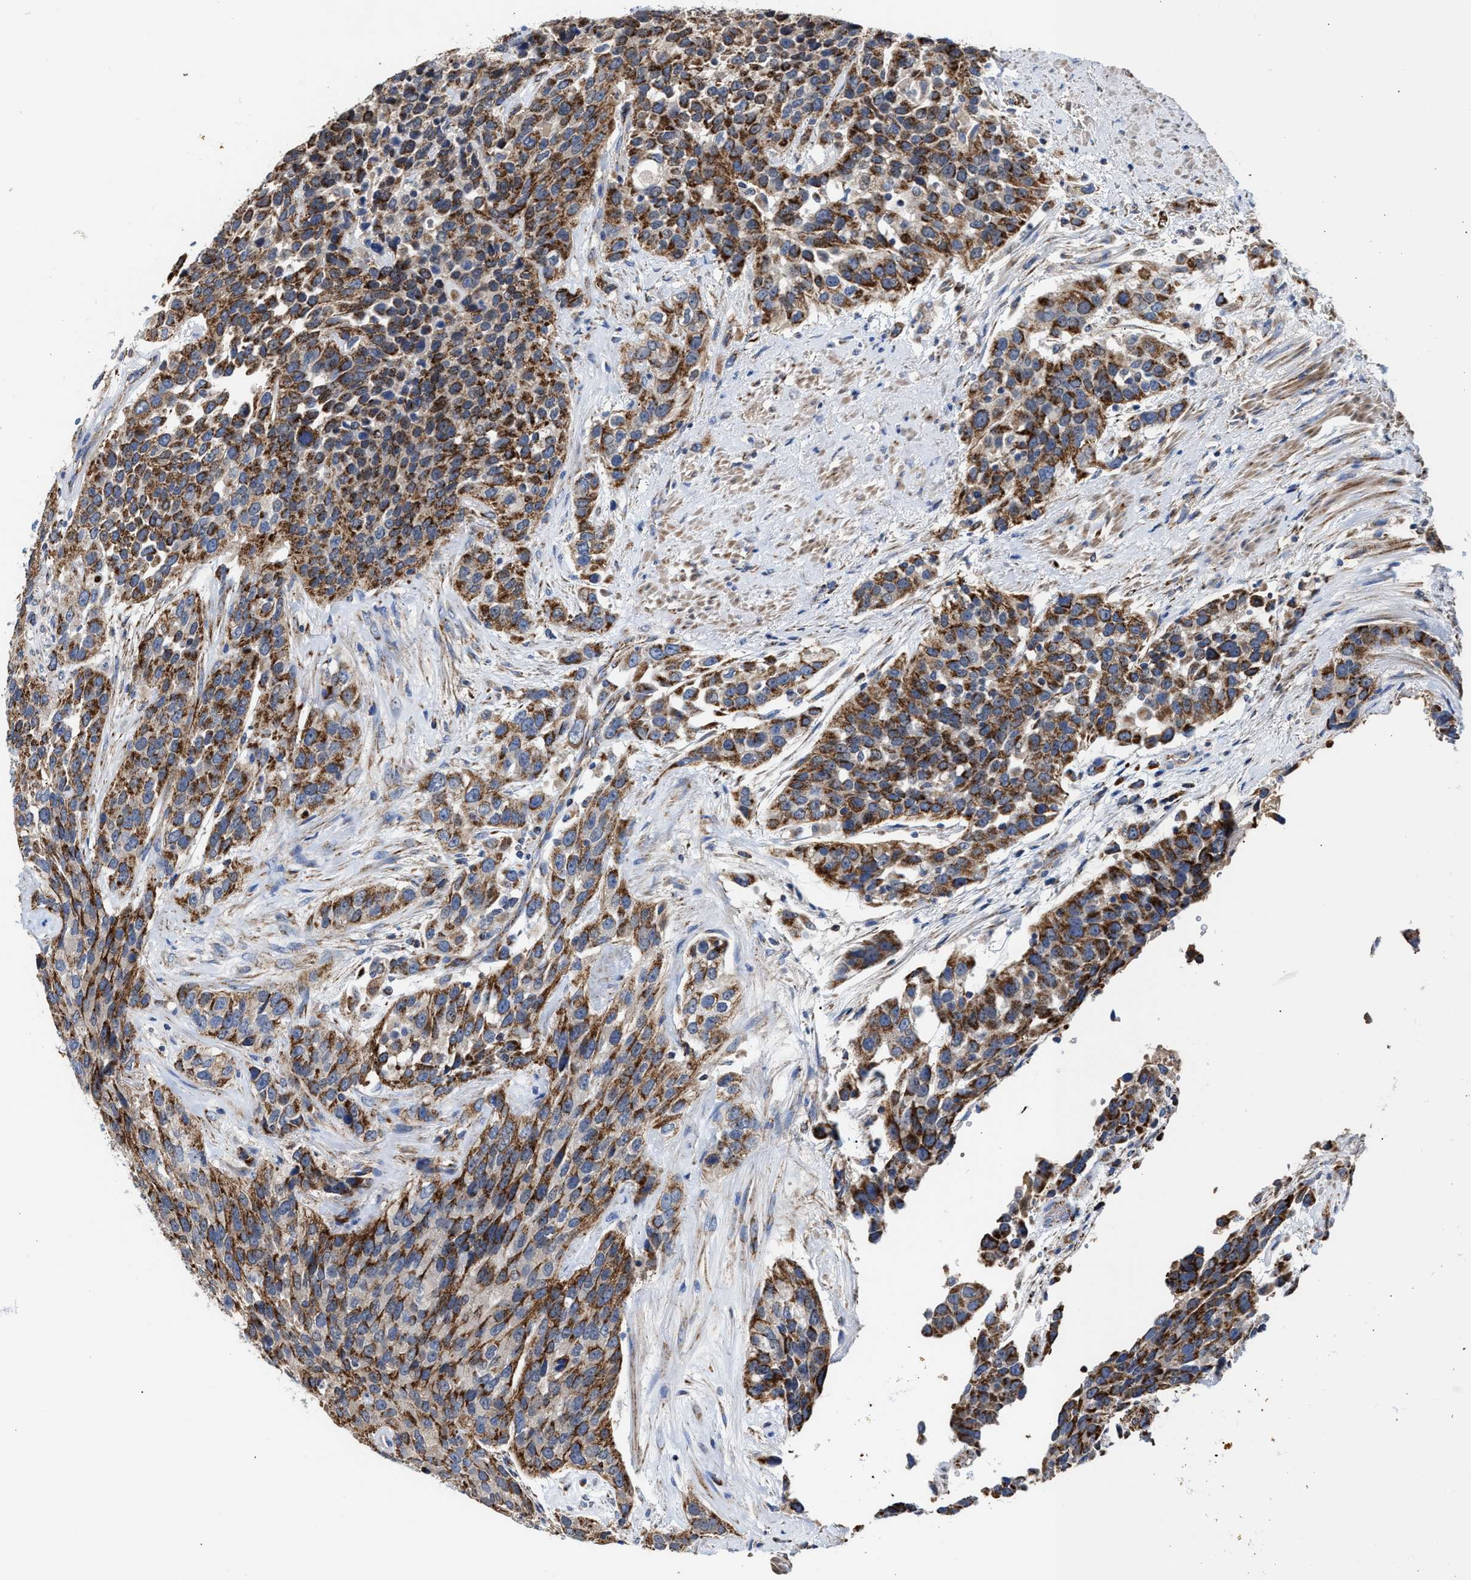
{"staining": {"intensity": "moderate", "quantity": ">75%", "location": "cytoplasmic/membranous"}, "tissue": "urothelial cancer", "cell_type": "Tumor cells", "image_type": "cancer", "snomed": [{"axis": "morphology", "description": "Urothelial carcinoma, High grade"}, {"axis": "topography", "description": "Urinary bladder"}], "caption": "Moderate cytoplasmic/membranous protein positivity is present in about >75% of tumor cells in urothelial cancer.", "gene": "MECR", "patient": {"sex": "female", "age": 80}}